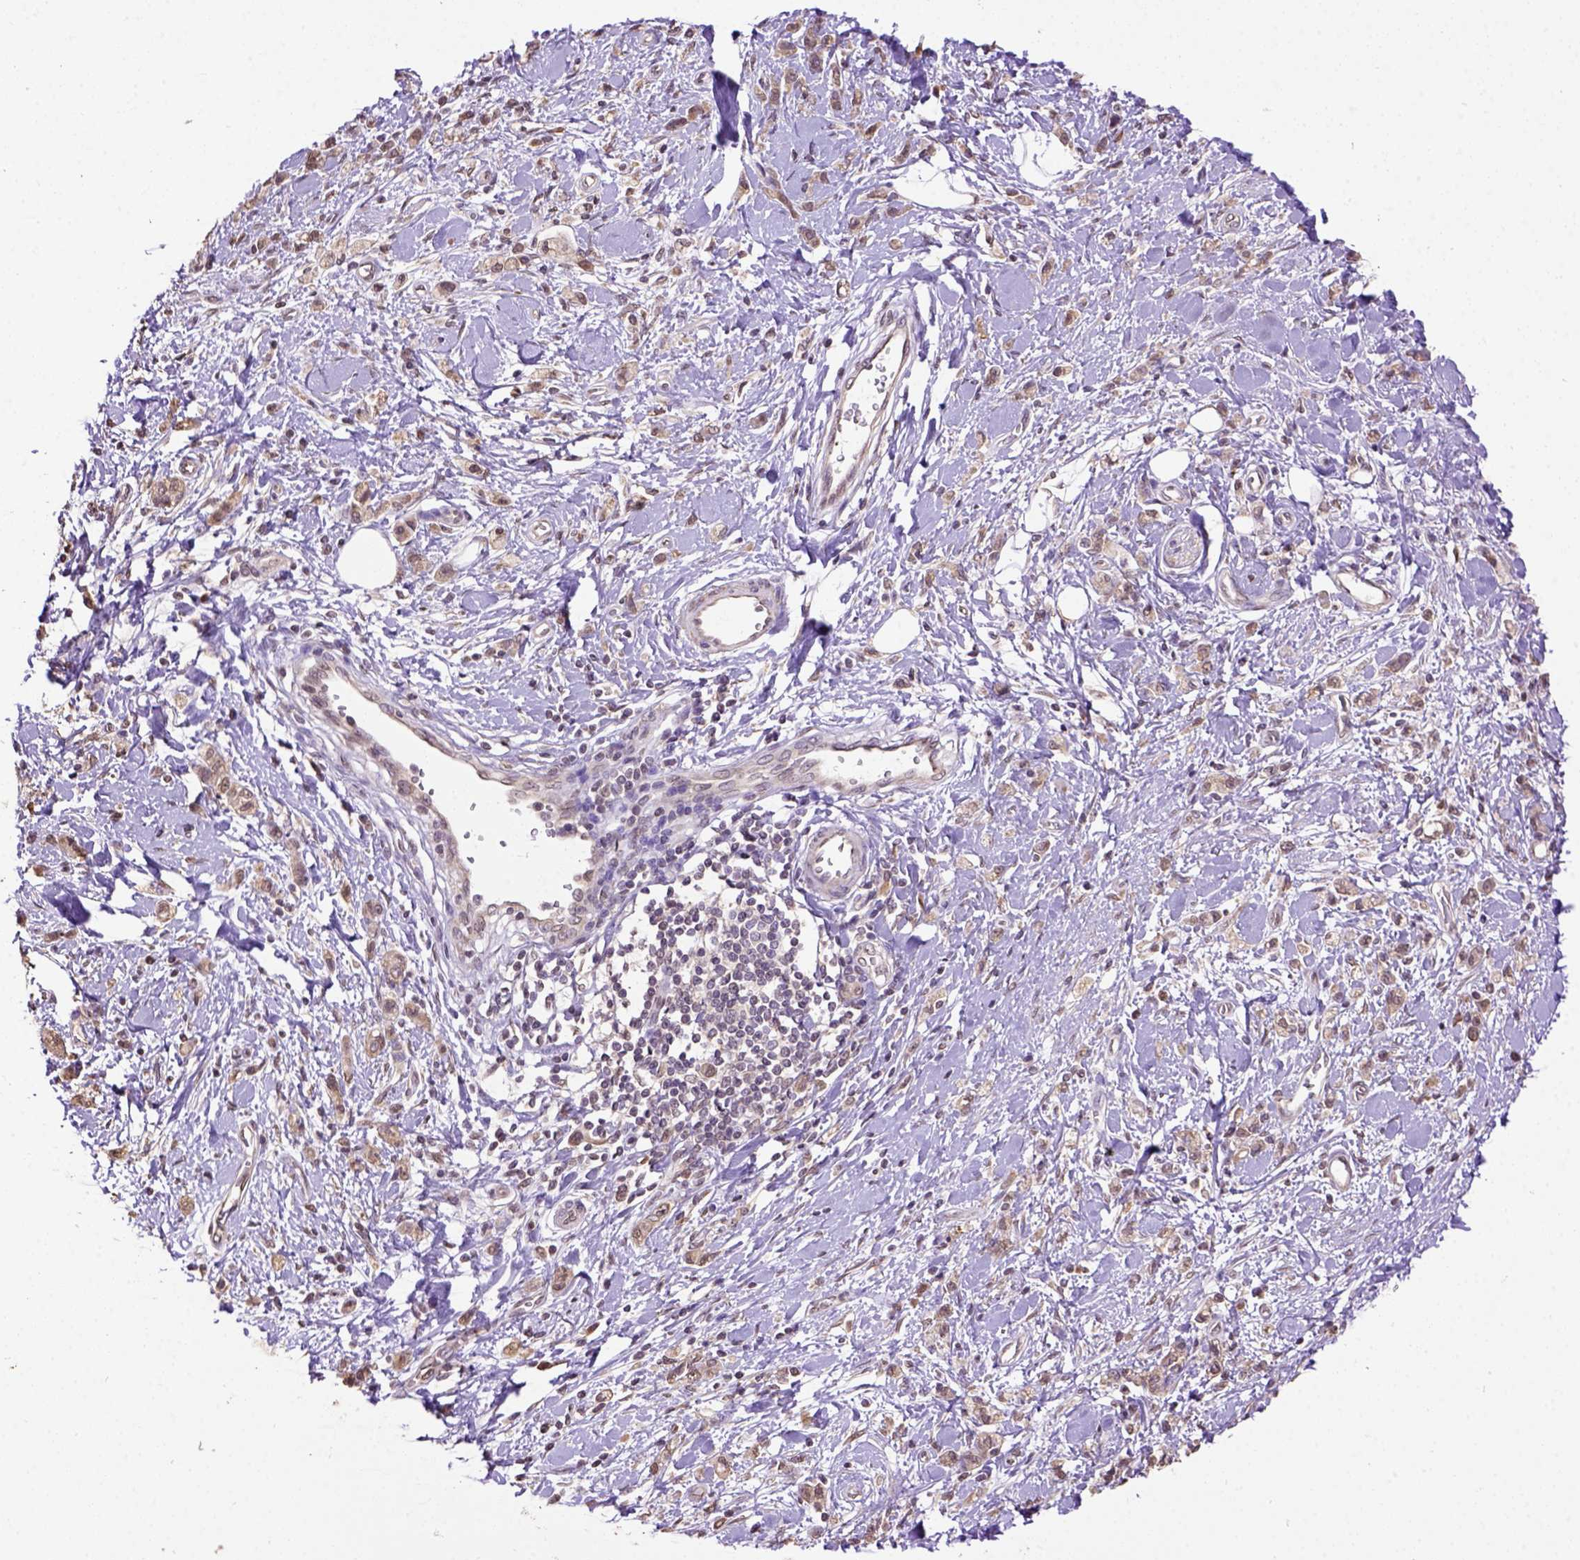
{"staining": {"intensity": "weak", "quantity": ">75%", "location": "cytoplasmic/membranous"}, "tissue": "stomach cancer", "cell_type": "Tumor cells", "image_type": "cancer", "snomed": [{"axis": "morphology", "description": "Adenocarcinoma, NOS"}, {"axis": "topography", "description": "Stomach"}], "caption": "Stomach cancer (adenocarcinoma) was stained to show a protein in brown. There is low levels of weak cytoplasmic/membranous expression in about >75% of tumor cells.", "gene": "WDR17", "patient": {"sex": "male", "age": 77}}